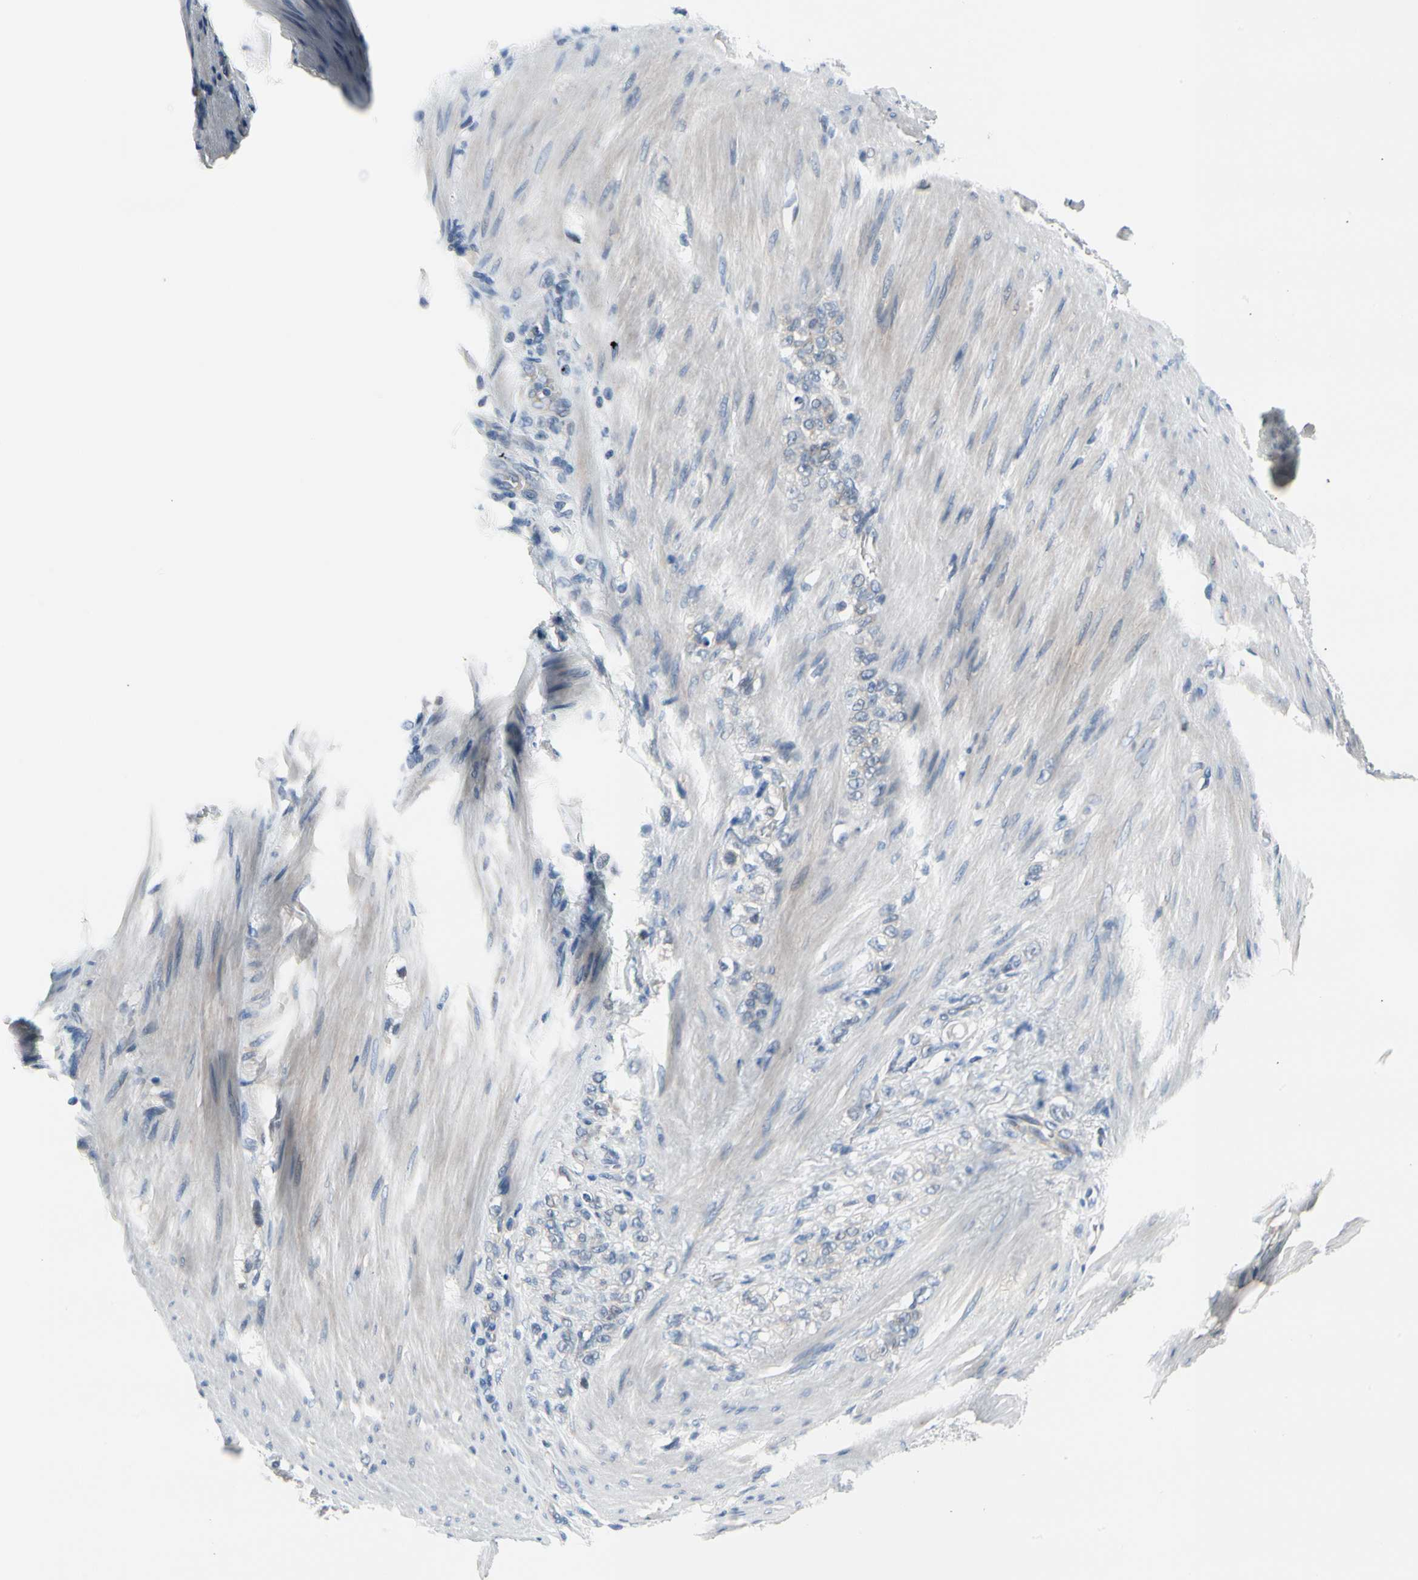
{"staining": {"intensity": "negative", "quantity": "none", "location": "none"}, "tissue": "stomach cancer", "cell_type": "Tumor cells", "image_type": "cancer", "snomed": [{"axis": "morphology", "description": "Adenocarcinoma, NOS"}, {"axis": "topography", "description": "Stomach"}], "caption": "DAB immunohistochemical staining of stomach cancer shows no significant expression in tumor cells.", "gene": "NFASC", "patient": {"sex": "male", "age": 82}}